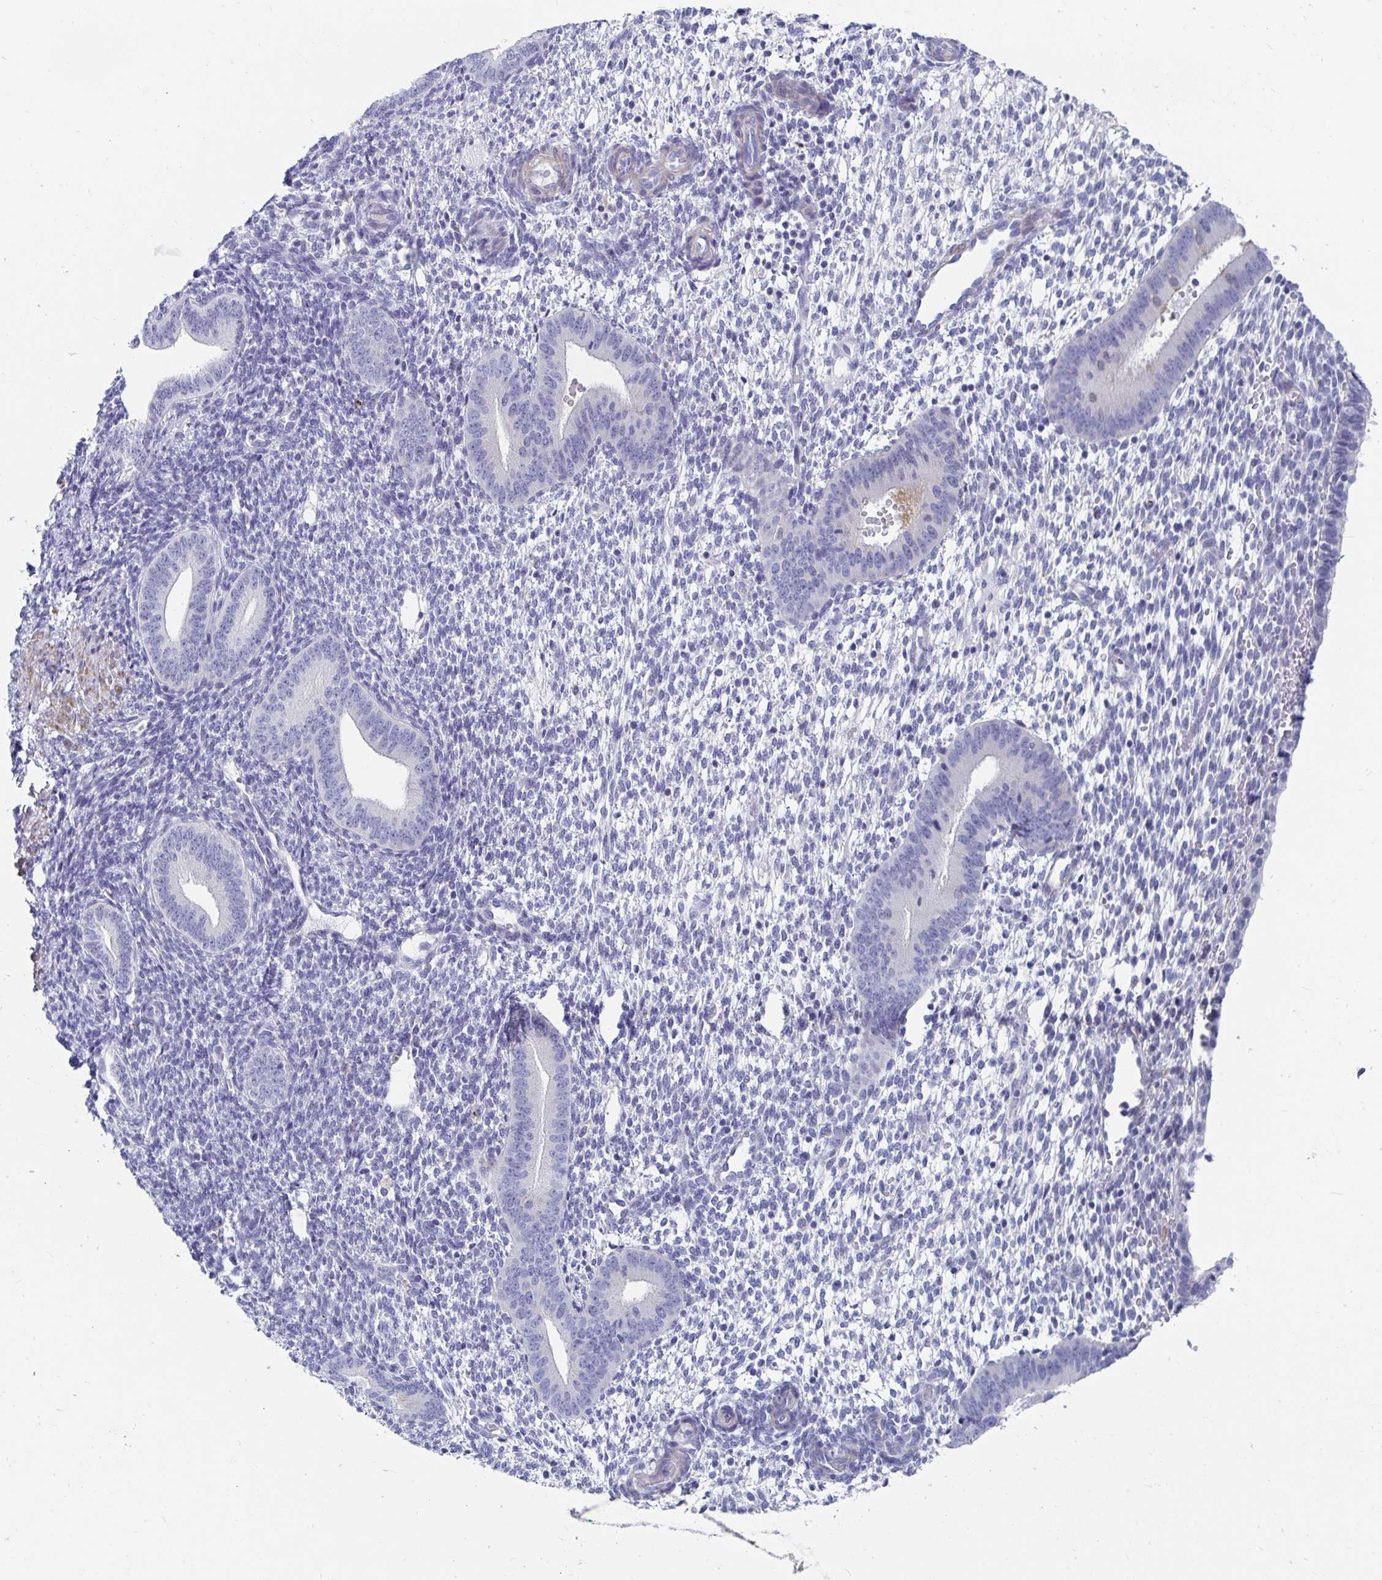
{"staining": {"intensity": "negative", "quantity": "none", "location": "none"}, "tissue": "endometrium", "cell_type": "Cells in endometrial stroma", "image_type": "normal", "snomed": [{"axis": "morphology", "description": "Normal tissue, NOS"}, {"axis": "topography", "description": "Endometrium"}], "caption": "This image is of benign endometrium stained with immunohistochemistry to label a protein in brown with the nuclei are counter-stained blue. There is no expression in cells in endometrial stroma.", "gene": "ZFP82", "patient": {"sex": "female", "age": 40}}